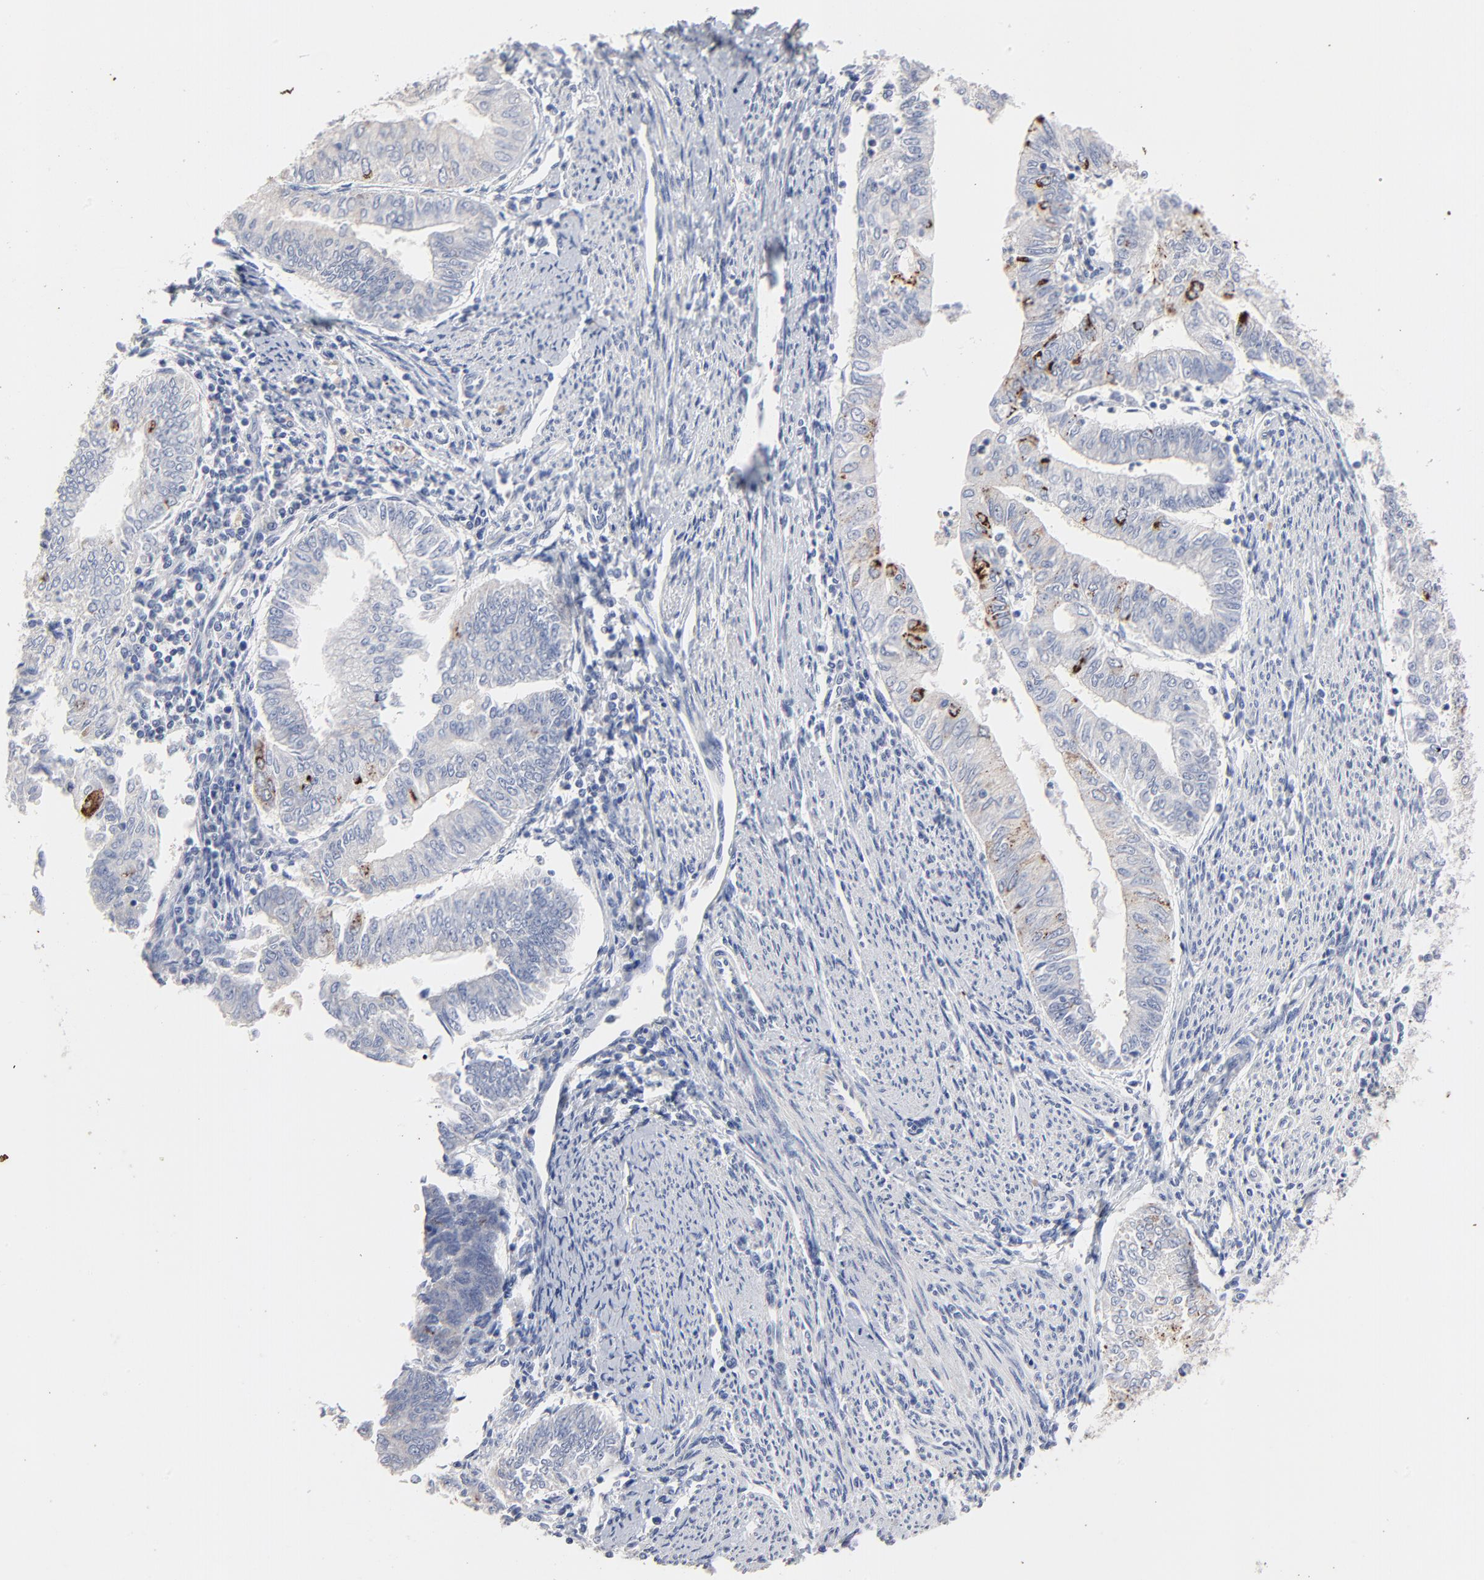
{"staining": {"intensity": "strong", "quantity": "<25%", "location": "cytoplasmic/membranous"}, "tissue": "endometrial cancer", "cell_type": "Tumor cells", "image_type": "cancer", "snomed": [{"axis": "morphology", "description": "Adenocarcinoma, NOS"}, {"axis": "topography", "description": "Endometrium"}], "caption": "Brown immunohistochemical staining in adenocarcinoma (endometrial) displays strong cytoplasmic/membranous expression in about <25% of tumor cells.", "gene": "AADAC", "patient": {"sex": "female", "age": 66}}